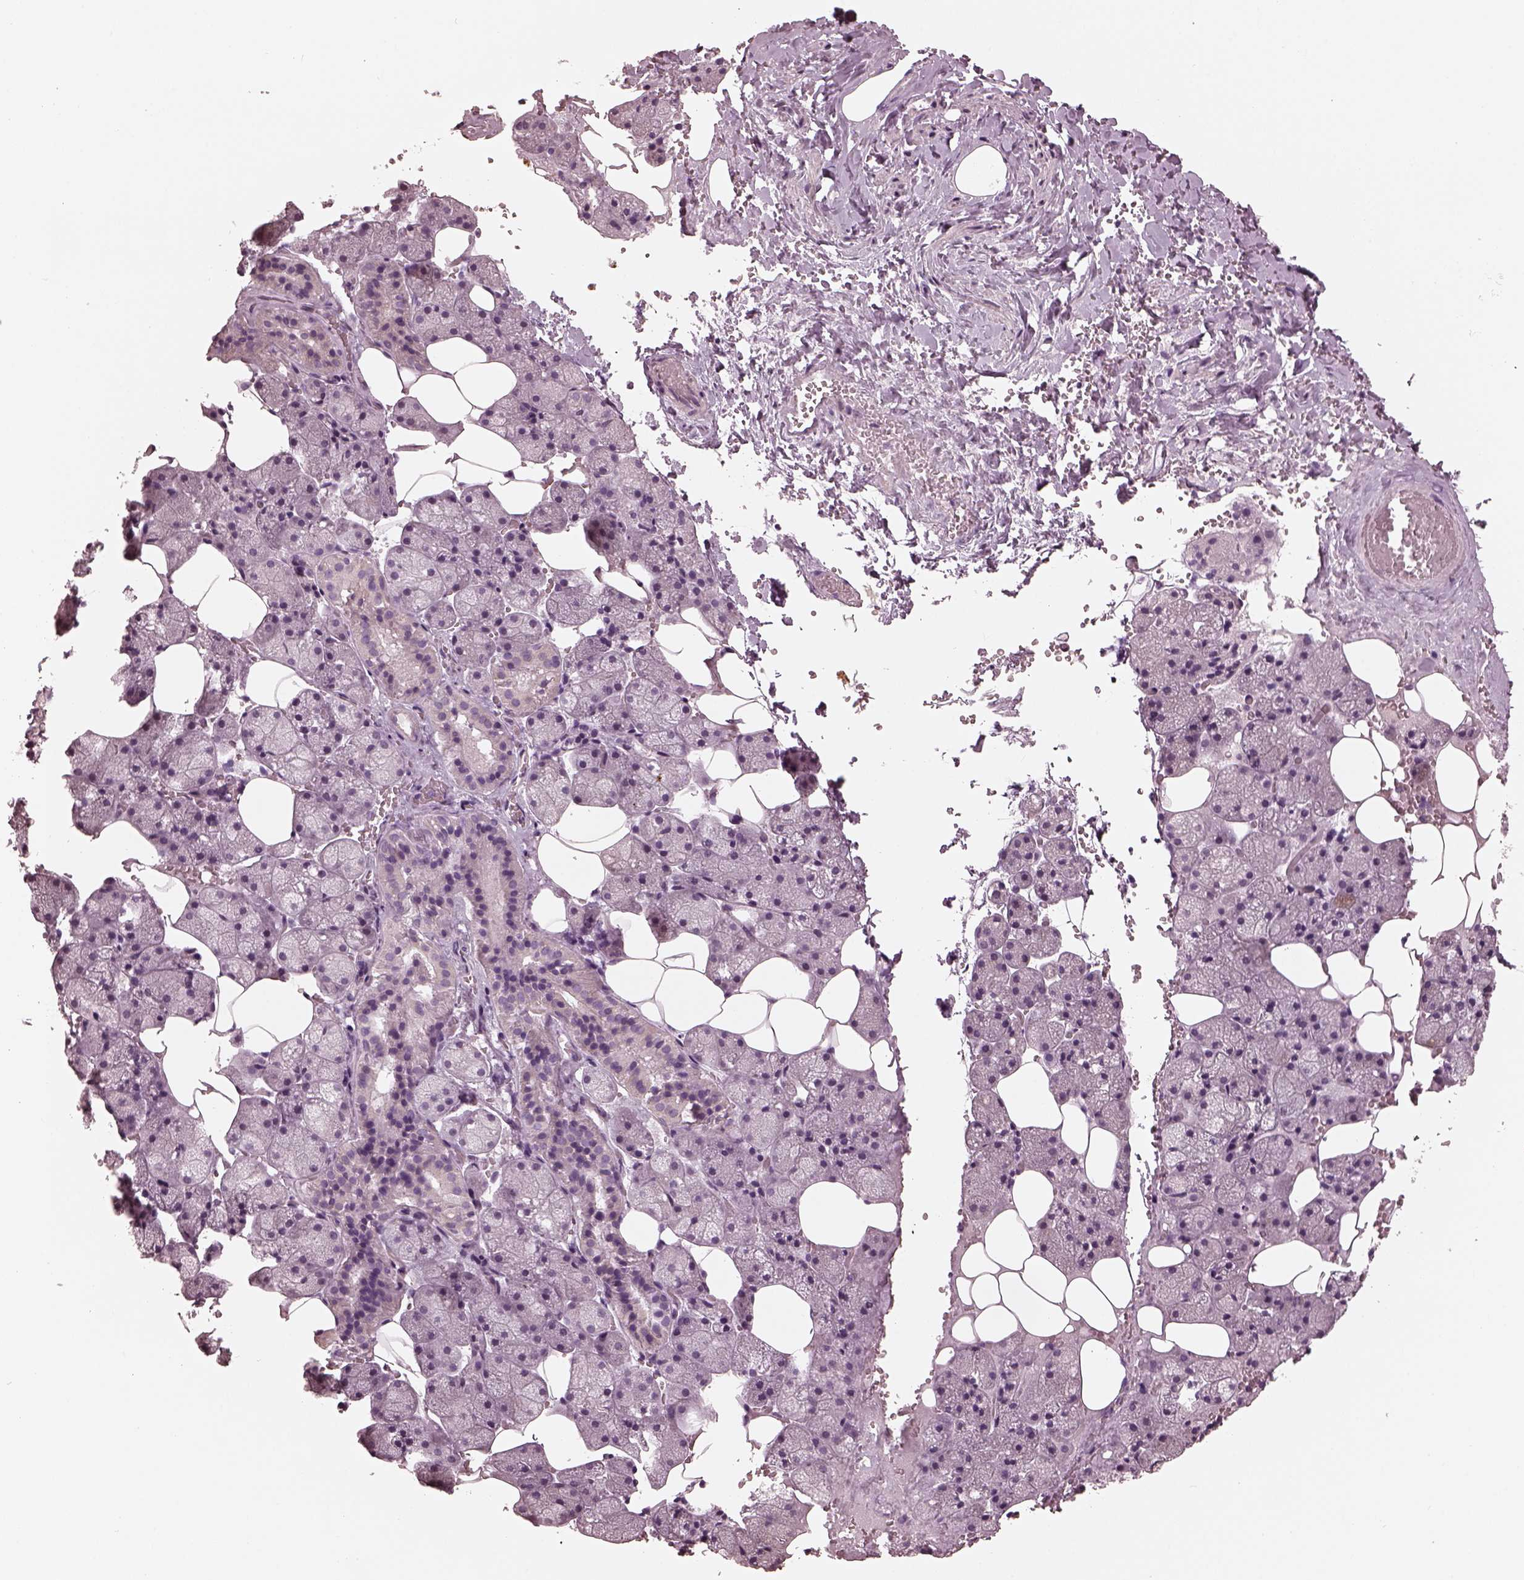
{"staining": {"intensity": "negative", "quantity": "none", "location": "none"}, "tissue": "salivary gland", "cell_type": "Glandular cells", "image_type": "normal", "snomed": [{"axis": "morphology", "description": "Normal tissue, NOS"}, {"axis": "topography", "description": "Salivary gland"}], "caption": "An immunohistochemistry photomicrograph of unremarkable salivary gland is shown. There is no staining in glandular cells of salivary gland. (Brightfield microscopy of DAB immunohistochemistry at high magnification).", "gene": "OPTC", "patient": {"sex": "male", "age": 38}}